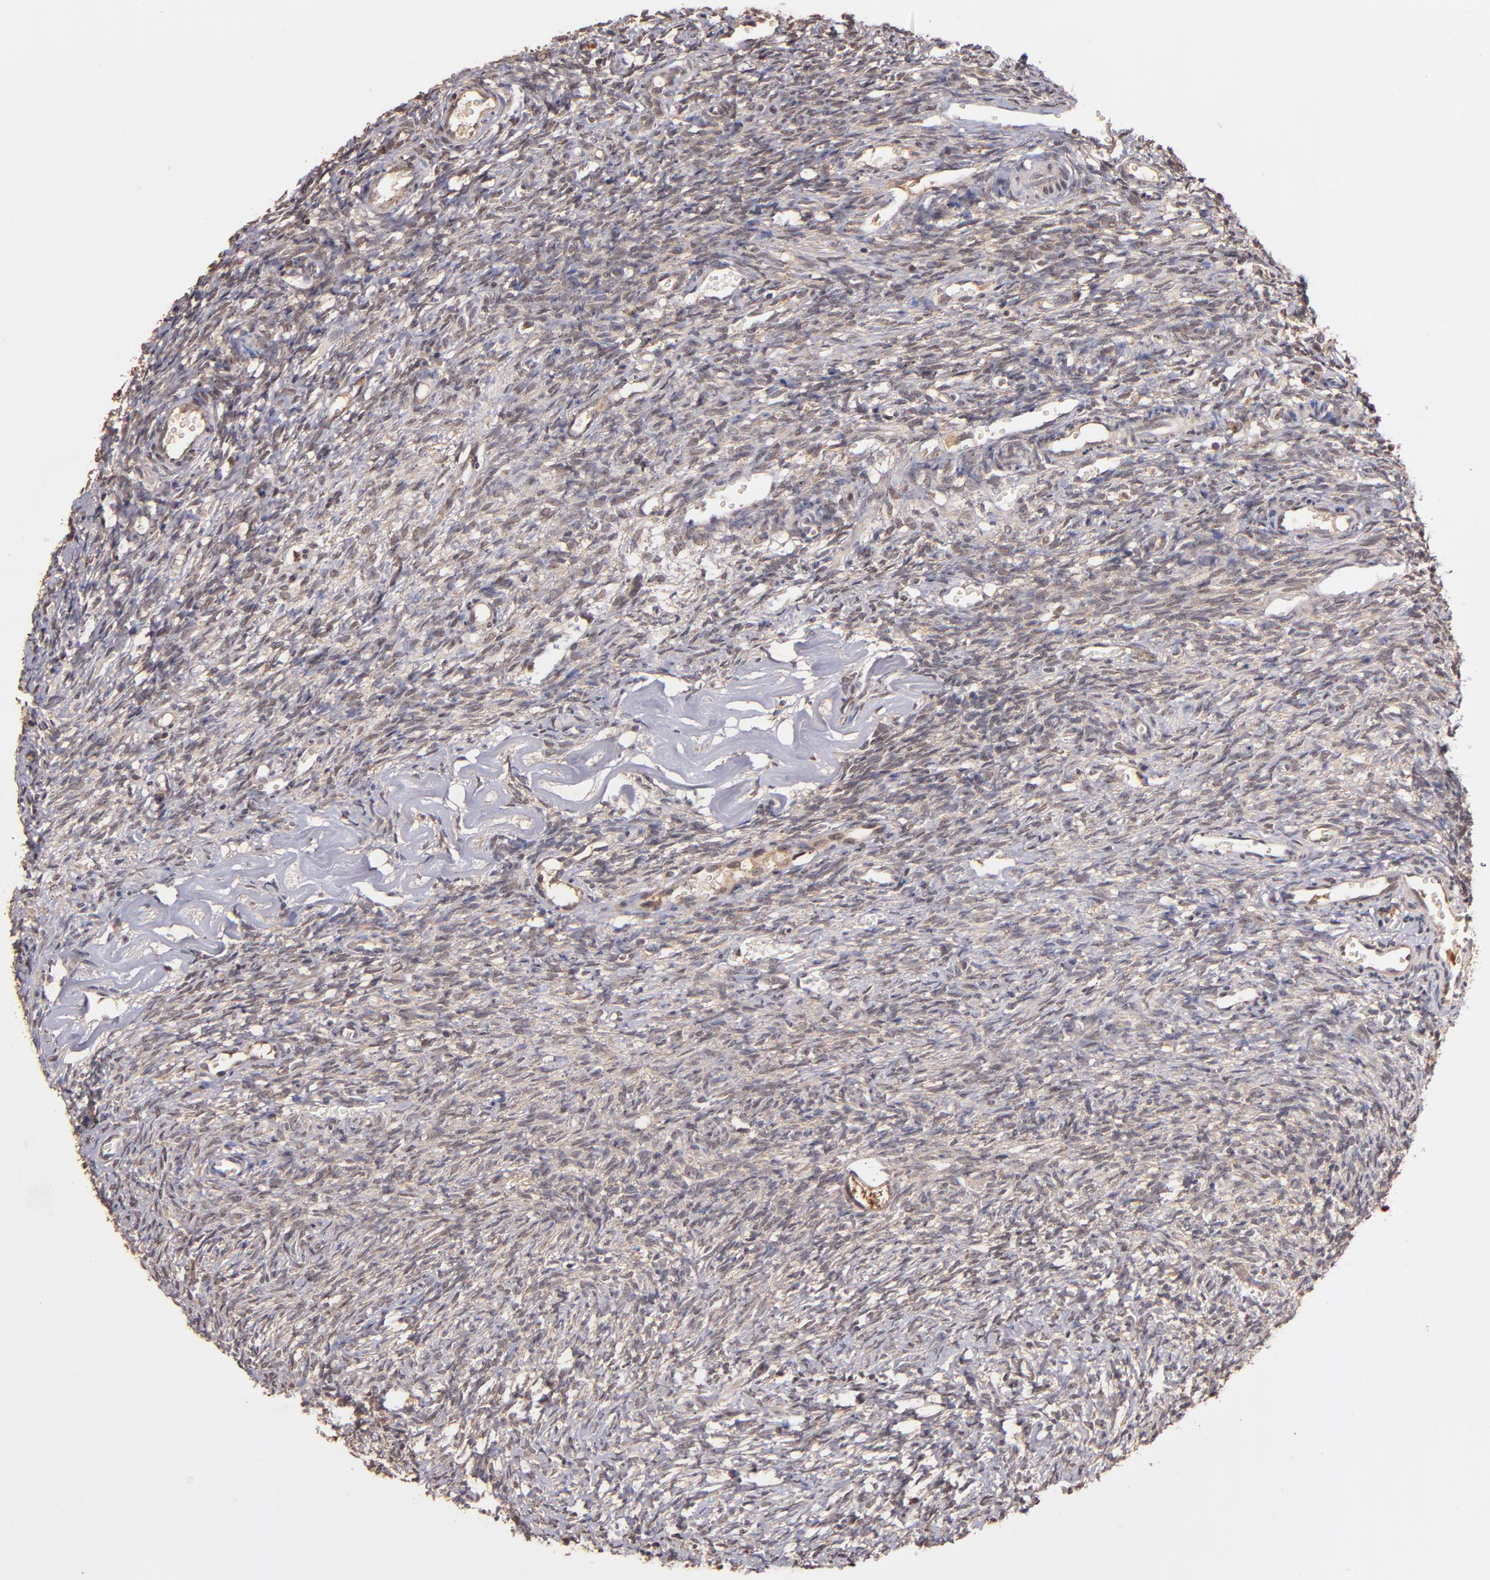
{"staining": {"intensity": "weak", "quantity": ">75%", "location": "cytoplasmic/membranous"}, "tissue": "ovary", "cell_type": "Follicle cells", "image_type": "normal", "snomed": [{"axis": "morphology", "description": "Normal tissue, NOS"}, {"axis": "topography", "description": "Ovary"}], "caption": "Unremarkable ovary displays weak cytoplasmic/membranous positivity in approximately >75% of follicle cells, visualized by immunohistochemistry. Using DAB (brown) and hematoxylin (blue) stains, captured at high magnification using brightfield microscopy.", "gene": "RIOK3", "patient": {"sex": "female", "age": 35}}